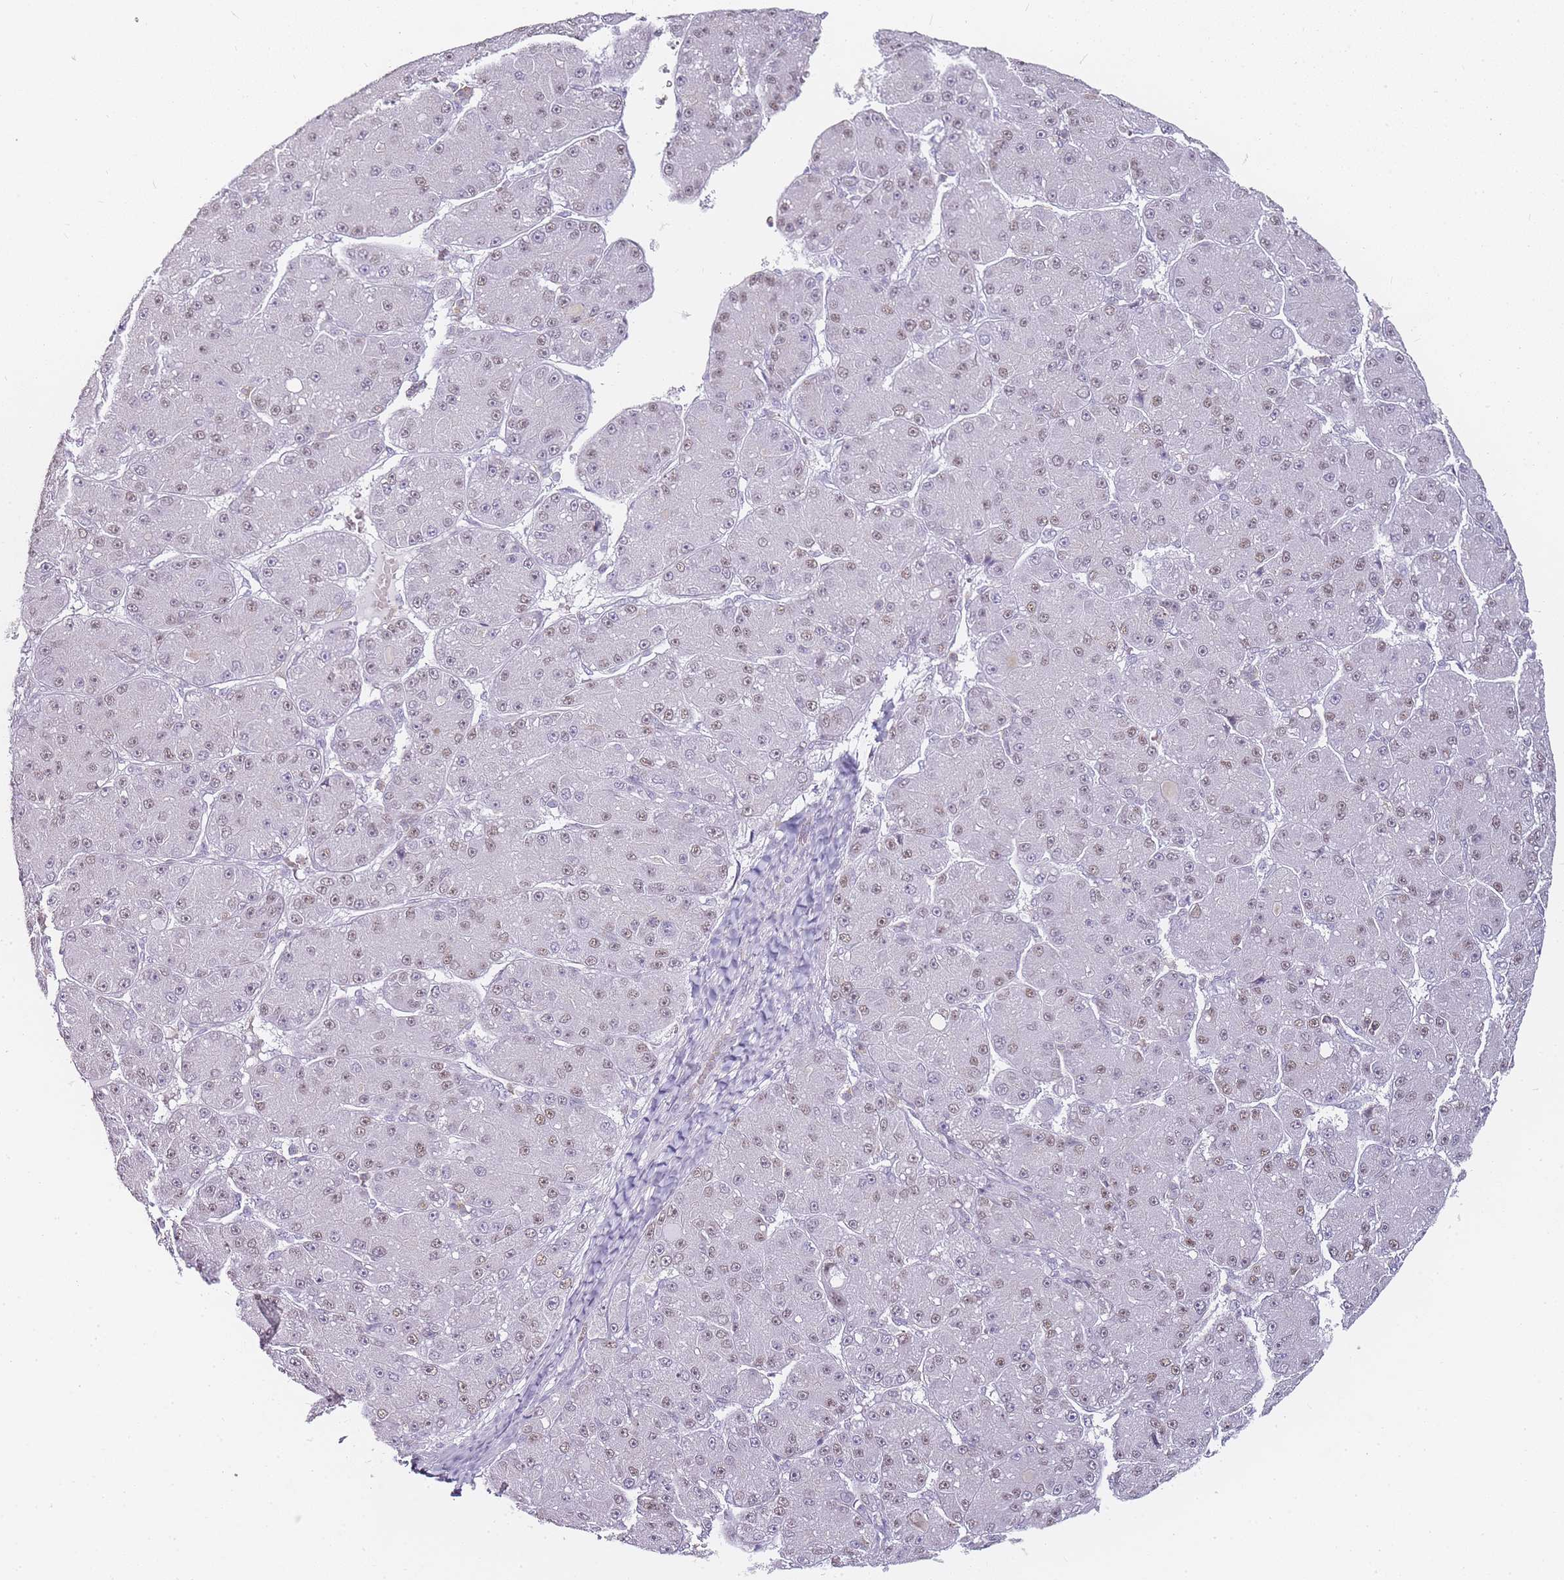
{"staining": {"intensity": "weak", "quantity": "25%-75%", "location": "nuclear"}, "tissue": "liver cancer", "cell_type": "Tumor cells", "image_type": "cancer", "snomed": [{"axis": "morphology", "description": "Carcinoma, Hepatocellular, NOS"}, {"axis": "topography", "description": "Liver"}], "caption": "There is low levels of weak nuclear expression in tumor cells of liver hepatocellular carcinoma, as demonstrated by immunohistochemical staining (brown color).", "gene": "JAKMIP1", "patient": {"sex": "male", "age": 67}}